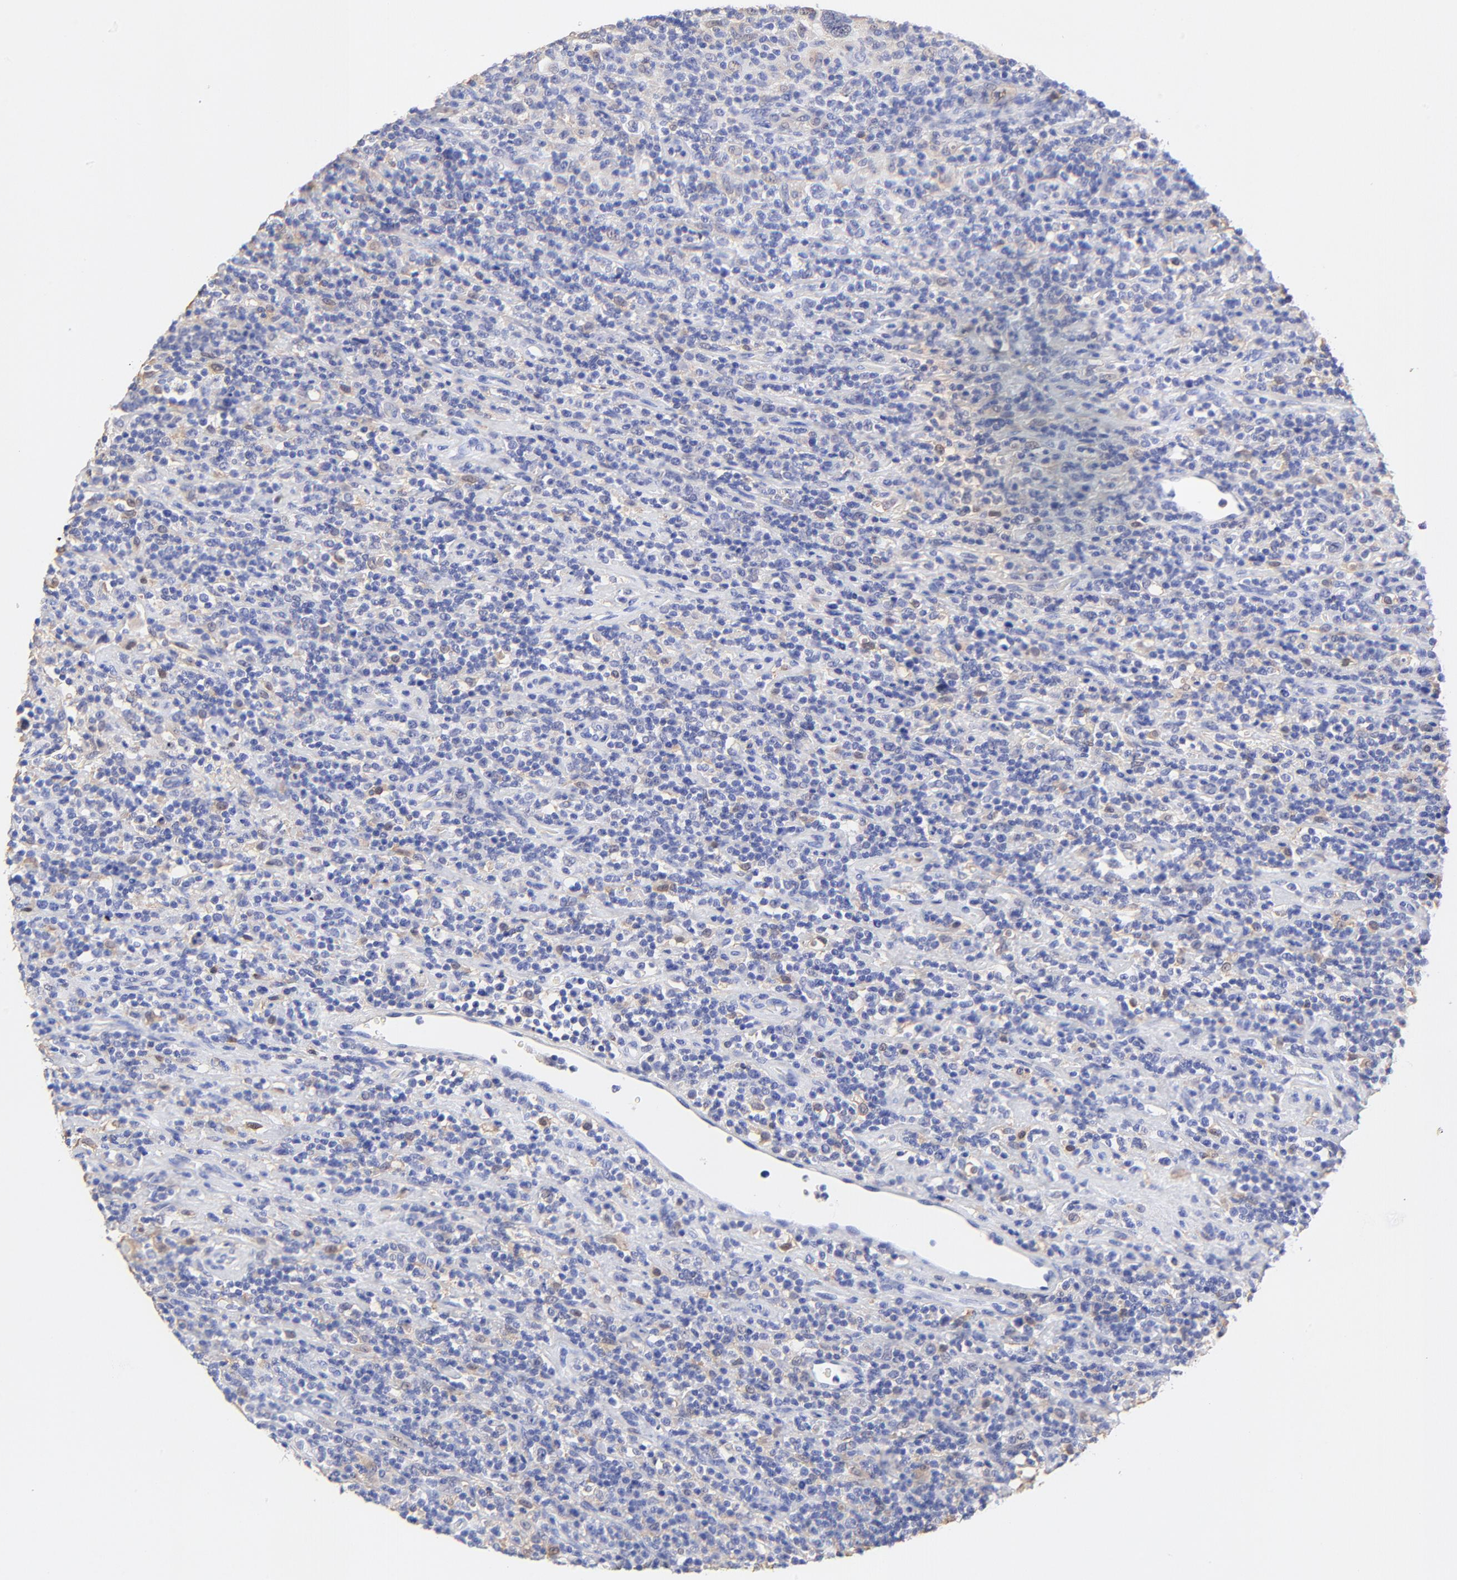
{"staining": {"intensity": "negative", "quantity": "none", "location": "none"}, "tissue": "lymphoma", "cell_type": "Tumor cells", "image_type": "cancer", "snomed": [{"axis": "morphology", "description": "Hodgkin's disease, NOS"}, {"axis": "topography", "description": "Lymph node"}], "caption": "Immunohistochemistry (IHC) histopathology image of neoplastic tissue: human lymphoma stained with DAB (3,3'-diaminobenzidine) displays no significant protein staining in tumor cells.", "gene": "ALDH1A1", "patient": {"sex": "male", "age": 65}}